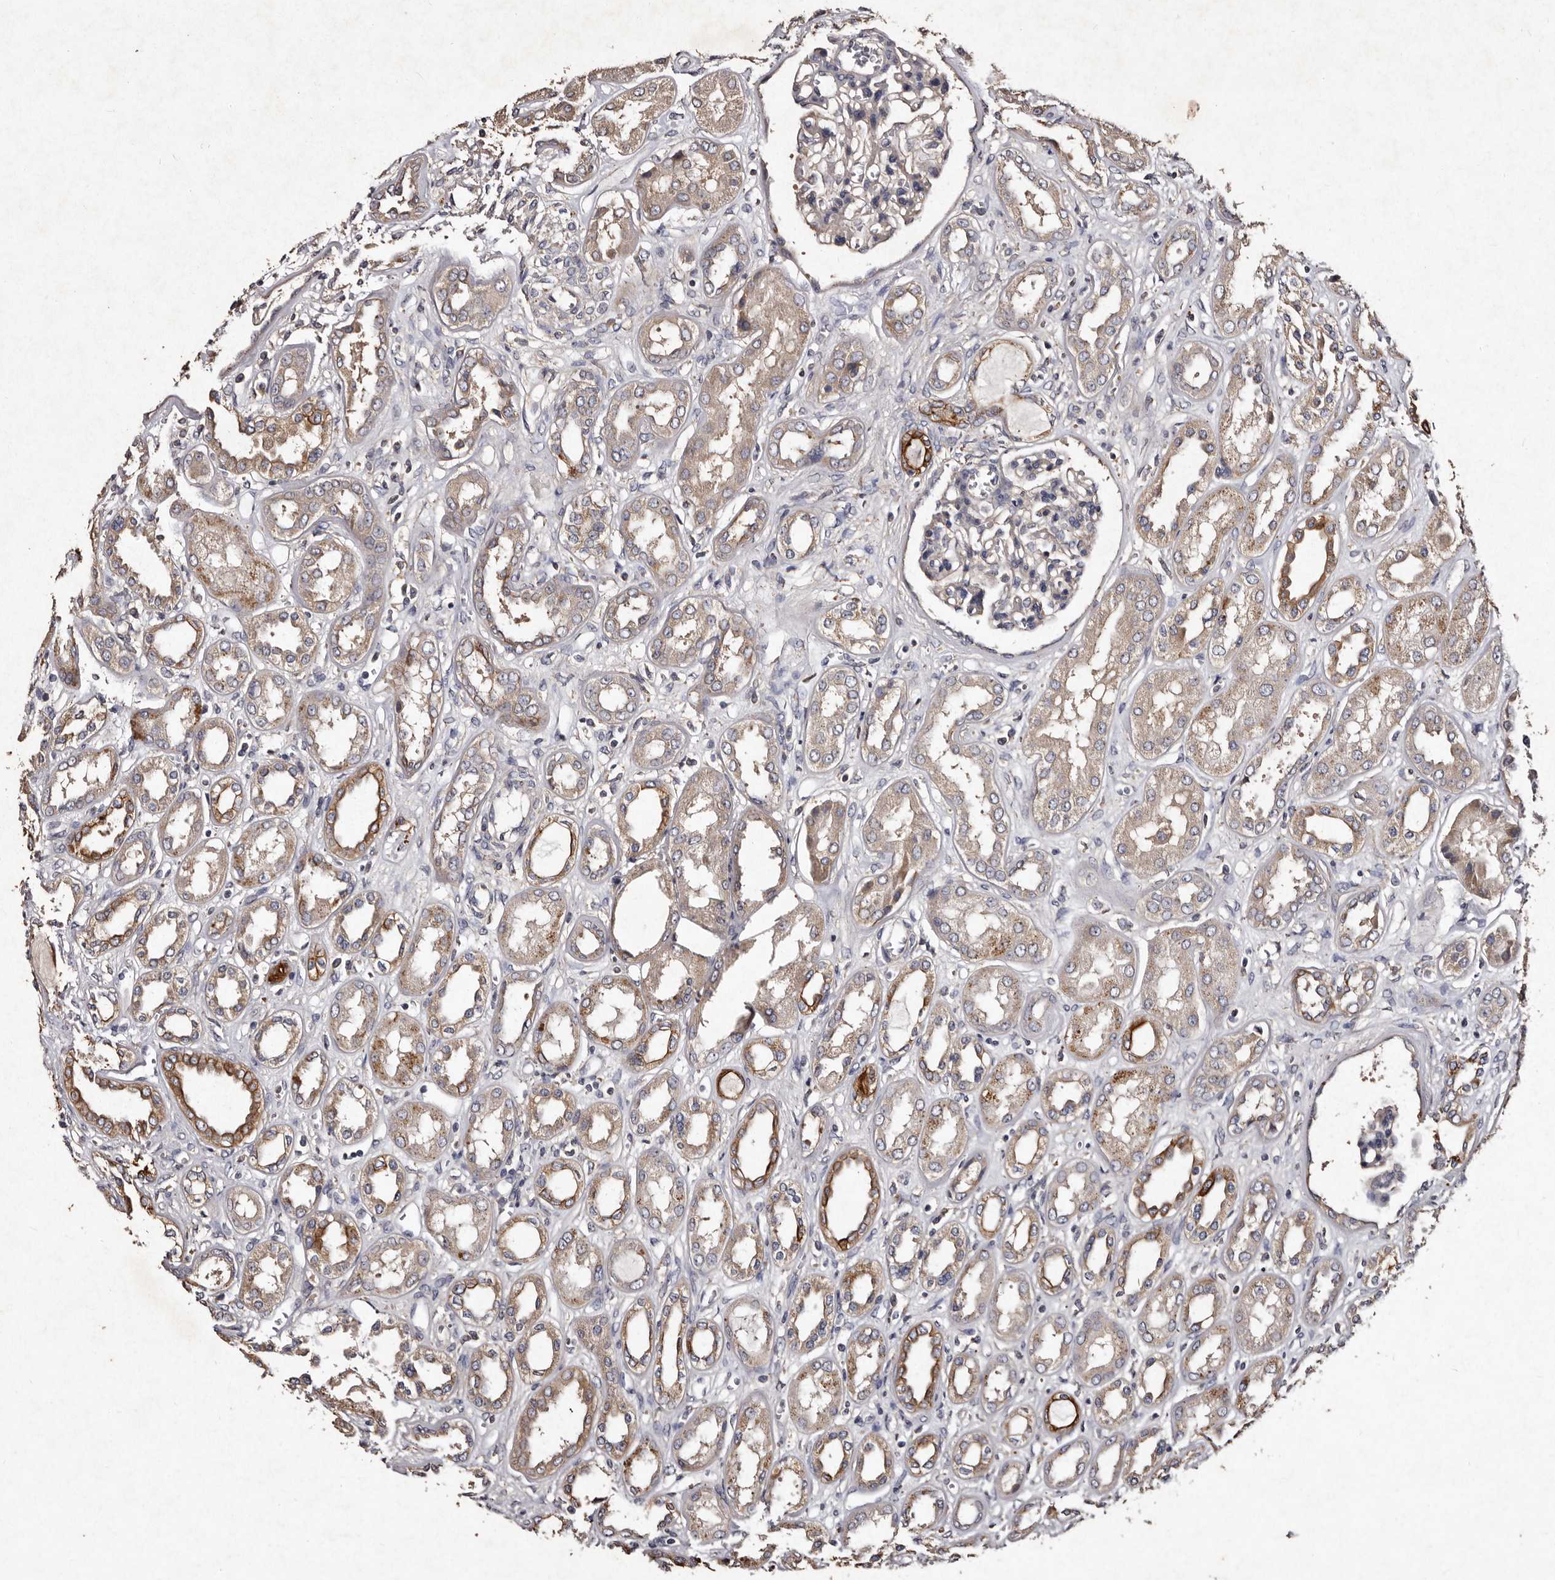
{"staining": {"intensity": "weak", "quantity": "25%-75%", "location": "cytoplasmic/membranous"}, "tissue": "kidney", "cell_type": "Cells in glomeruli", "image_type": "normal", "snomed": [{"axis": "morphology", "description": "Normal tissue, NOS"}, {"axis": "topography", "description": "Kidney"}], "caption": "The immunohistochemical stain labels weak cytoplasmic/membranous expression in cells in glomeruli of benign kidney.", "gene": "TFB1M", "patient": {"sex": "male", "age": 59}}